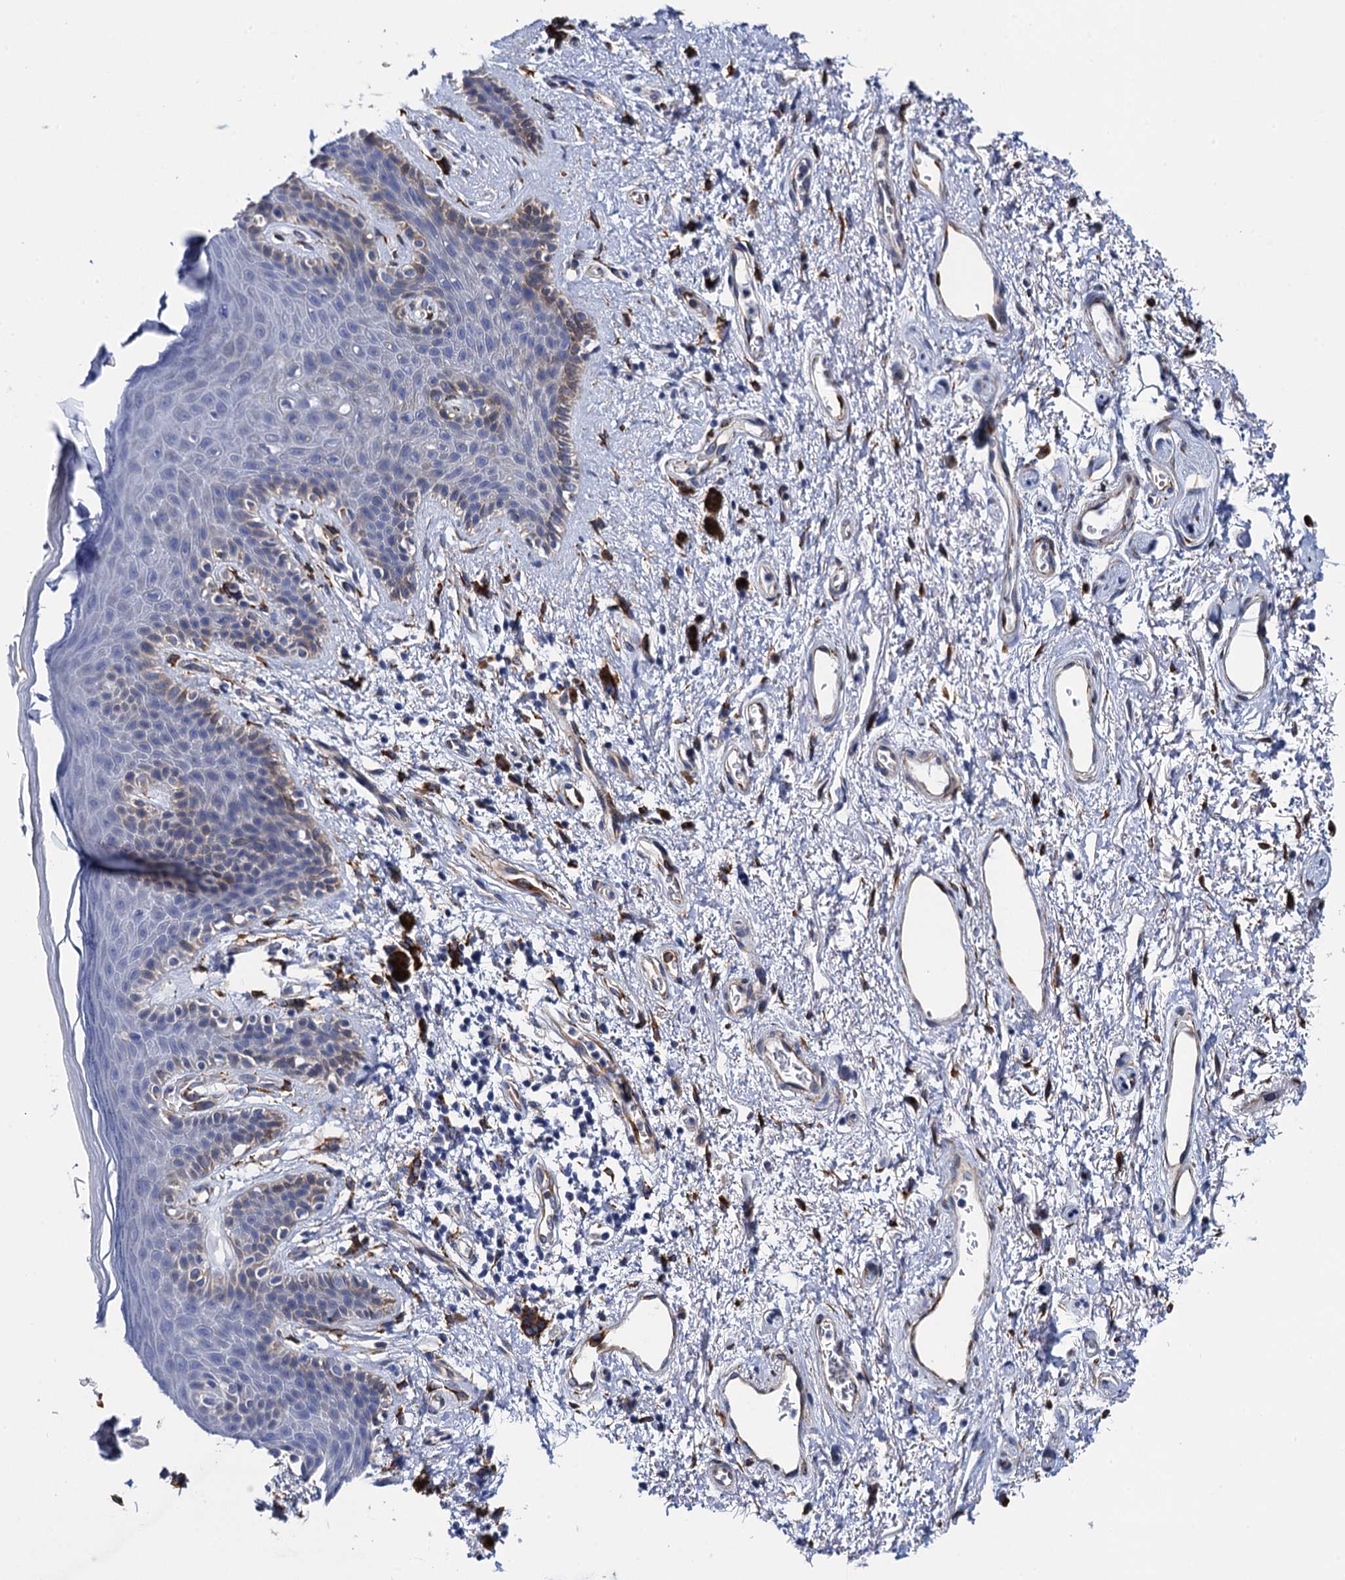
{"staining": {"intensity": "weak", "quantity": "25%-75%", "location": "cytoplasmic/membranous"}, "tissue": "skin", "cell_type": "Epidermal cells", "image_type": "normal", "snomed": [{"axis": "morphology", "description": "Normal tissue, NOS"}, {"axis": "topography", "description": "Anal"}], "caption": "Immunohistochemistry (IHC) of unremarkable skin displays low levels of weak cytoplasmic/membranous staining in approximately 25%-75% of epidermal cells.", "gene": "POGLUT3", "patient": {"sex": "female", "age": 46}}